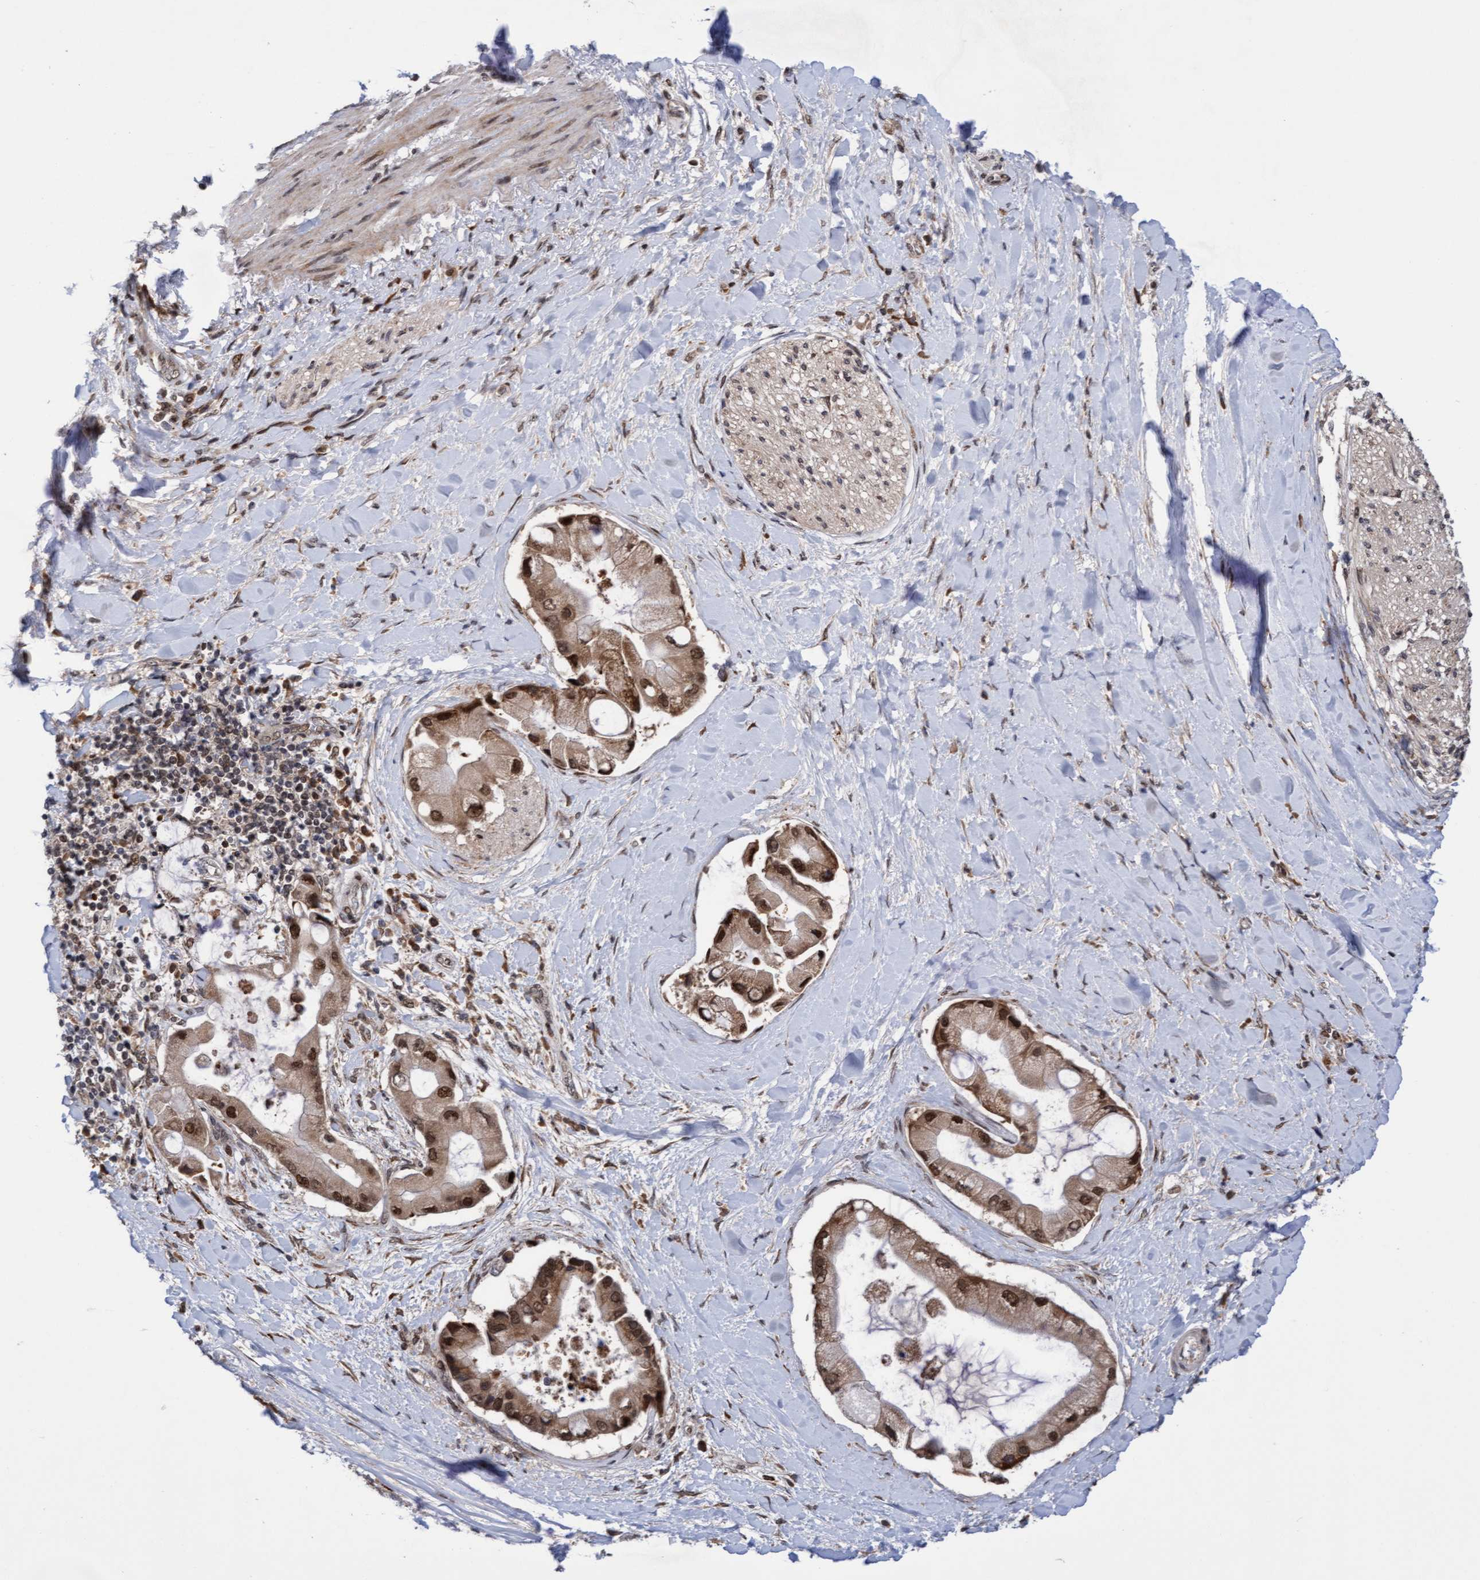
{"staining": {"intensity": "strong", "quantity": ">75%", "location": "cytoplasmic/membranous,nuclear"}, "tissue": "liver cancer", "cell_type": "Tumor cells", "image_type": "cancer", "snomed": [{"axis": "morphology", "description": "Cholangiocarcinoma"}, {"axis": "topography", "description": "Liver"}], "caption": "Immunohistochemical staining of human liver cancer (cholangiocarcinoma) demonstrates high levels of strong cytoplasmic/membranous and nuclear staining in approximately >75% of tumor cells.", "gene": "TANC2", "patient": {"sex": "male", "age": 50}}